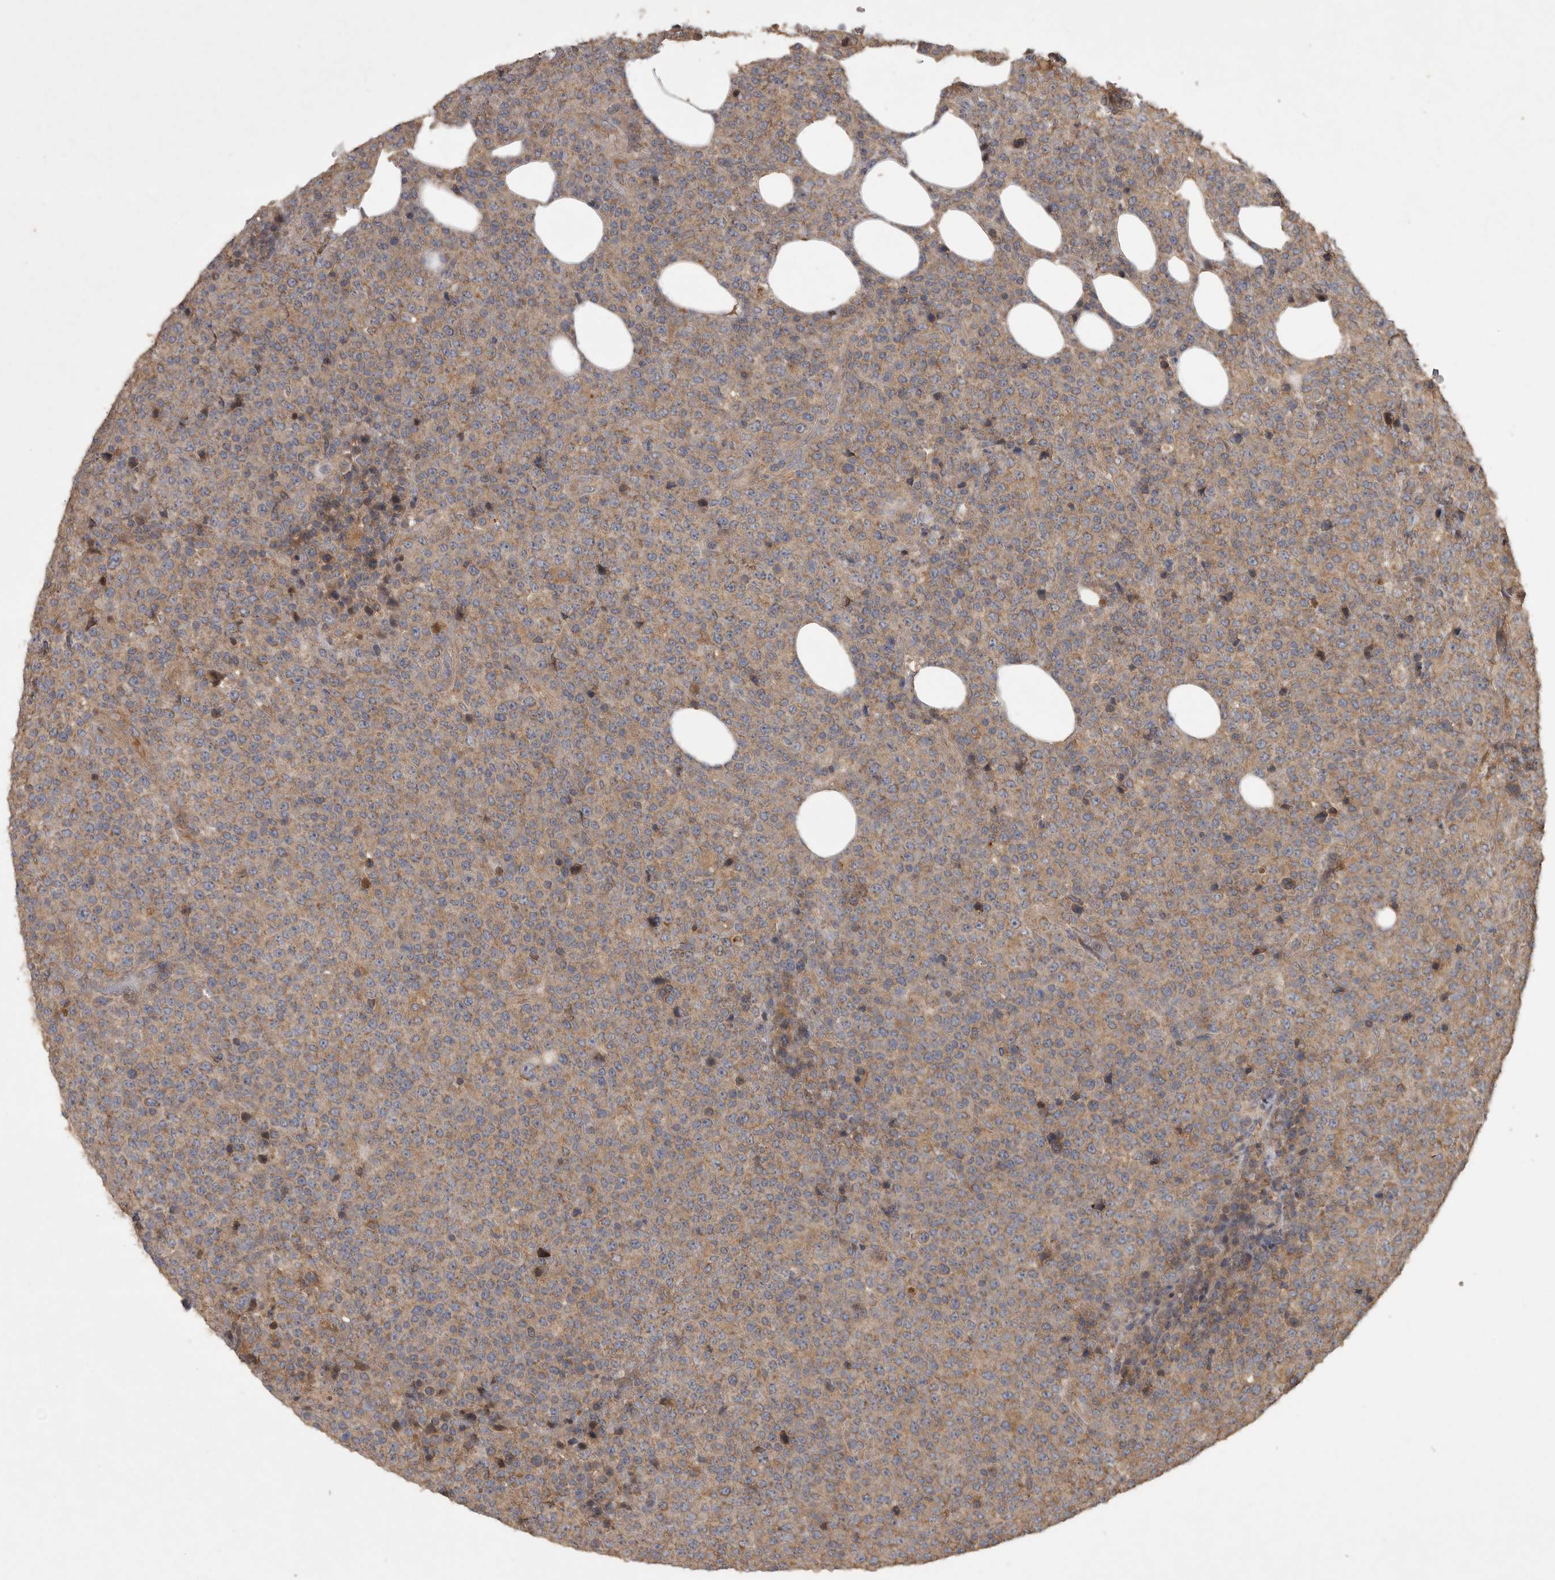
{"staining": {"intensity": "weak", "quantity": "25%-75%", "location": "cytoplasmic/membranous"}, "tissue": "lymphoma", "cell_type": "Tumor cells", "image_type": "cancer", "snomed": [{"axis": "morphology", "description": "Malignant lymphoma, non-Hodgkin's type, High grade"}, {"axis": "topography", "description": "Lymph node"}], "caption": "High-power microscopy captured an IHC histopathology image of high-grade malignant lymphoma, non-Hodgkin's type, revealing weak cytoplasmic/membranous positivity in approximately 25%-75% of tumor cells. (Stains: DAB (3,3'-diaminobenzidine) in brown, nuclei in blue, Microscopy: brightfield microscopy at high magnification).", "gene": "TRMT61B", "patient": {"sex": "male", "age": 13}}